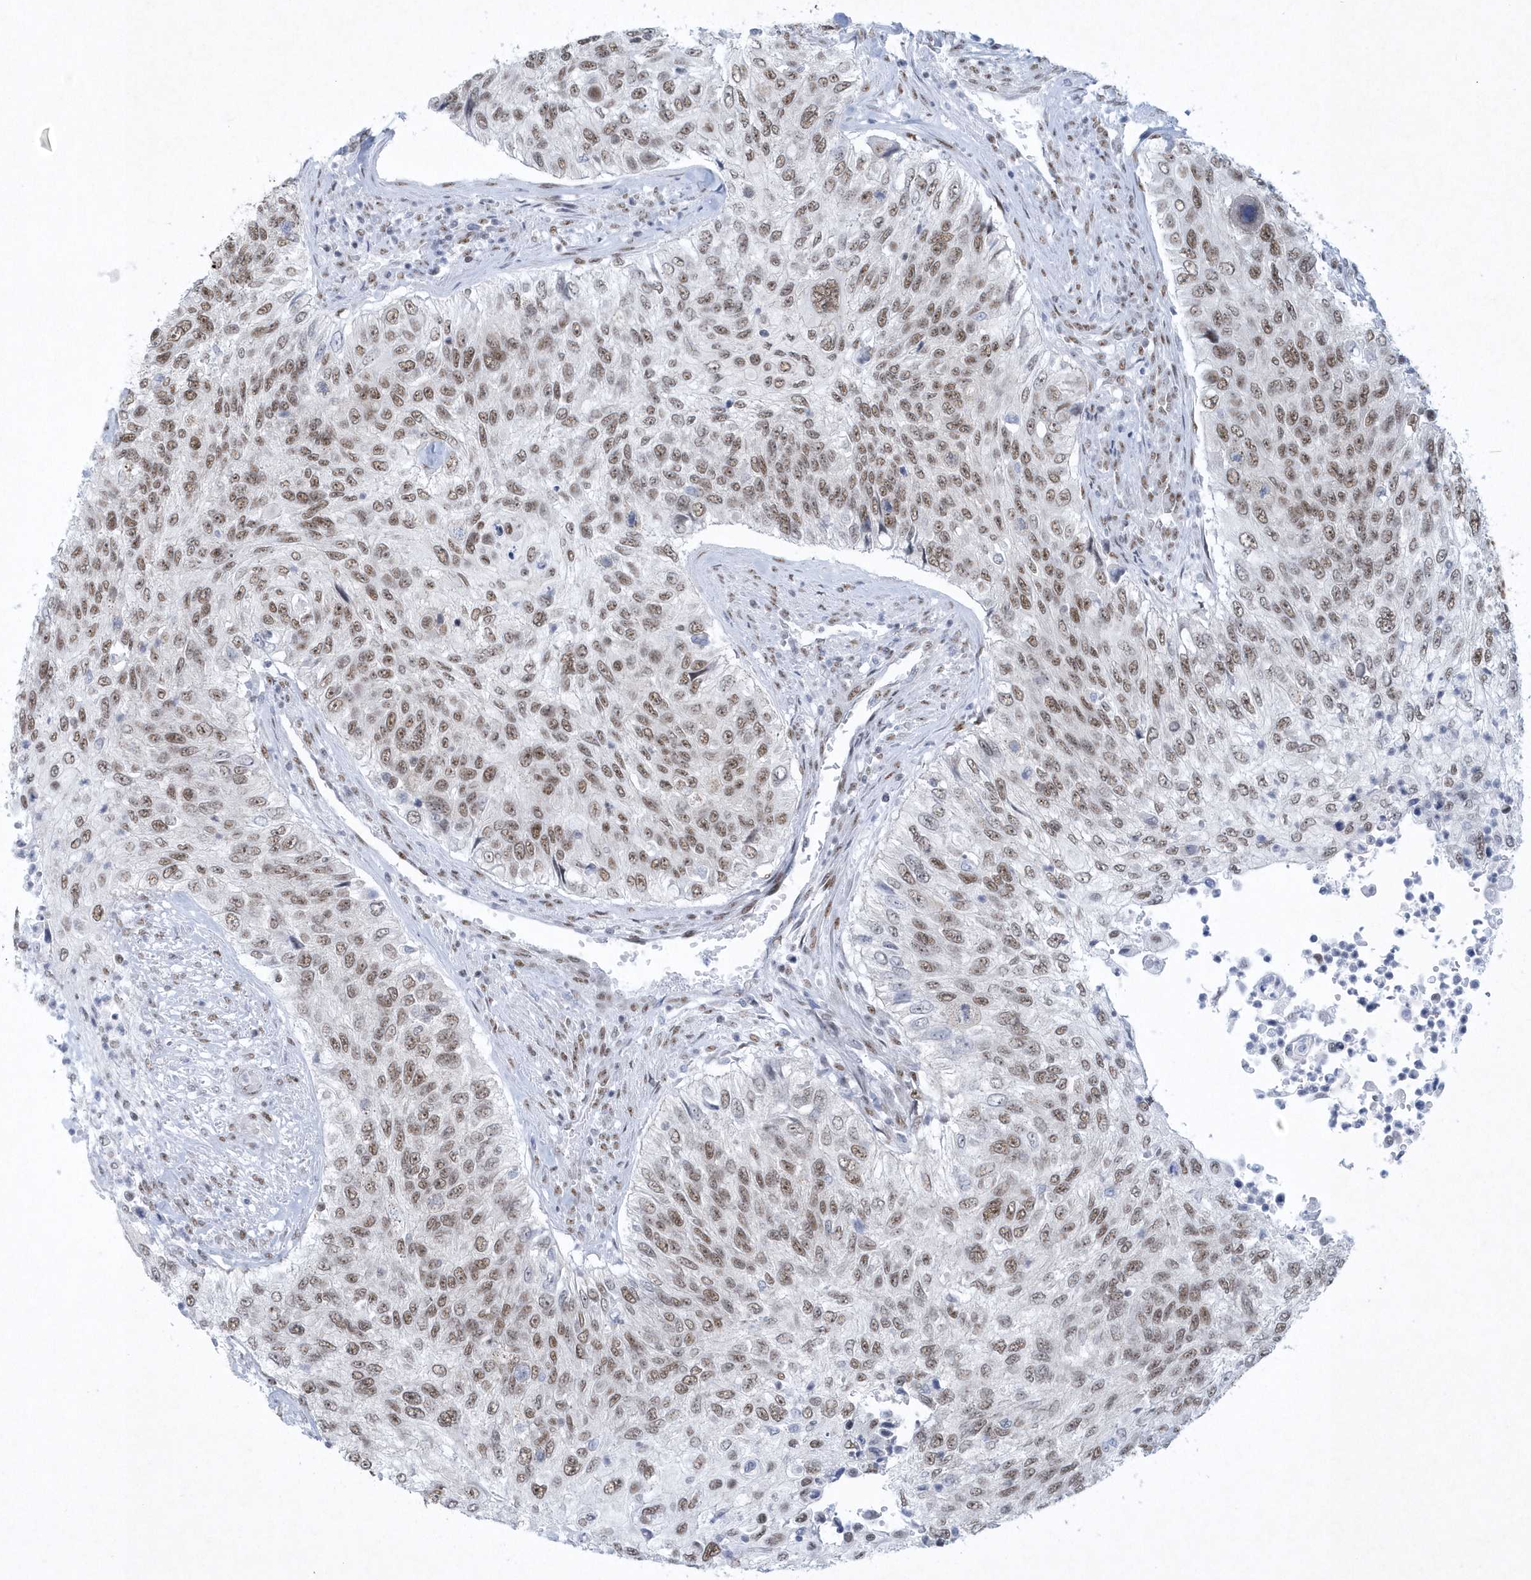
{"staining": {"intensity": "moderate", "quantity": ">75%", "location": "nuclear"}, "tissue": "urothelial cancer", "cell_type": "Tumor cells", "image_type": "cancer", "snomed": [{"axis": "morphology", "description": "Urothelial carcinoma, High grade"}, {"axis": "topography", "description": "Urinary bladder"}], "caption": "Immunohistochemistry histopathology image of high-grade urothelial carcinoma stained for a protein (brown), which shows medium levels of moderate nuclear positivity in about >75% of tumor cells.", "gene": "DCLRE1A", "patient": {"sex": "female", "age": 60}}